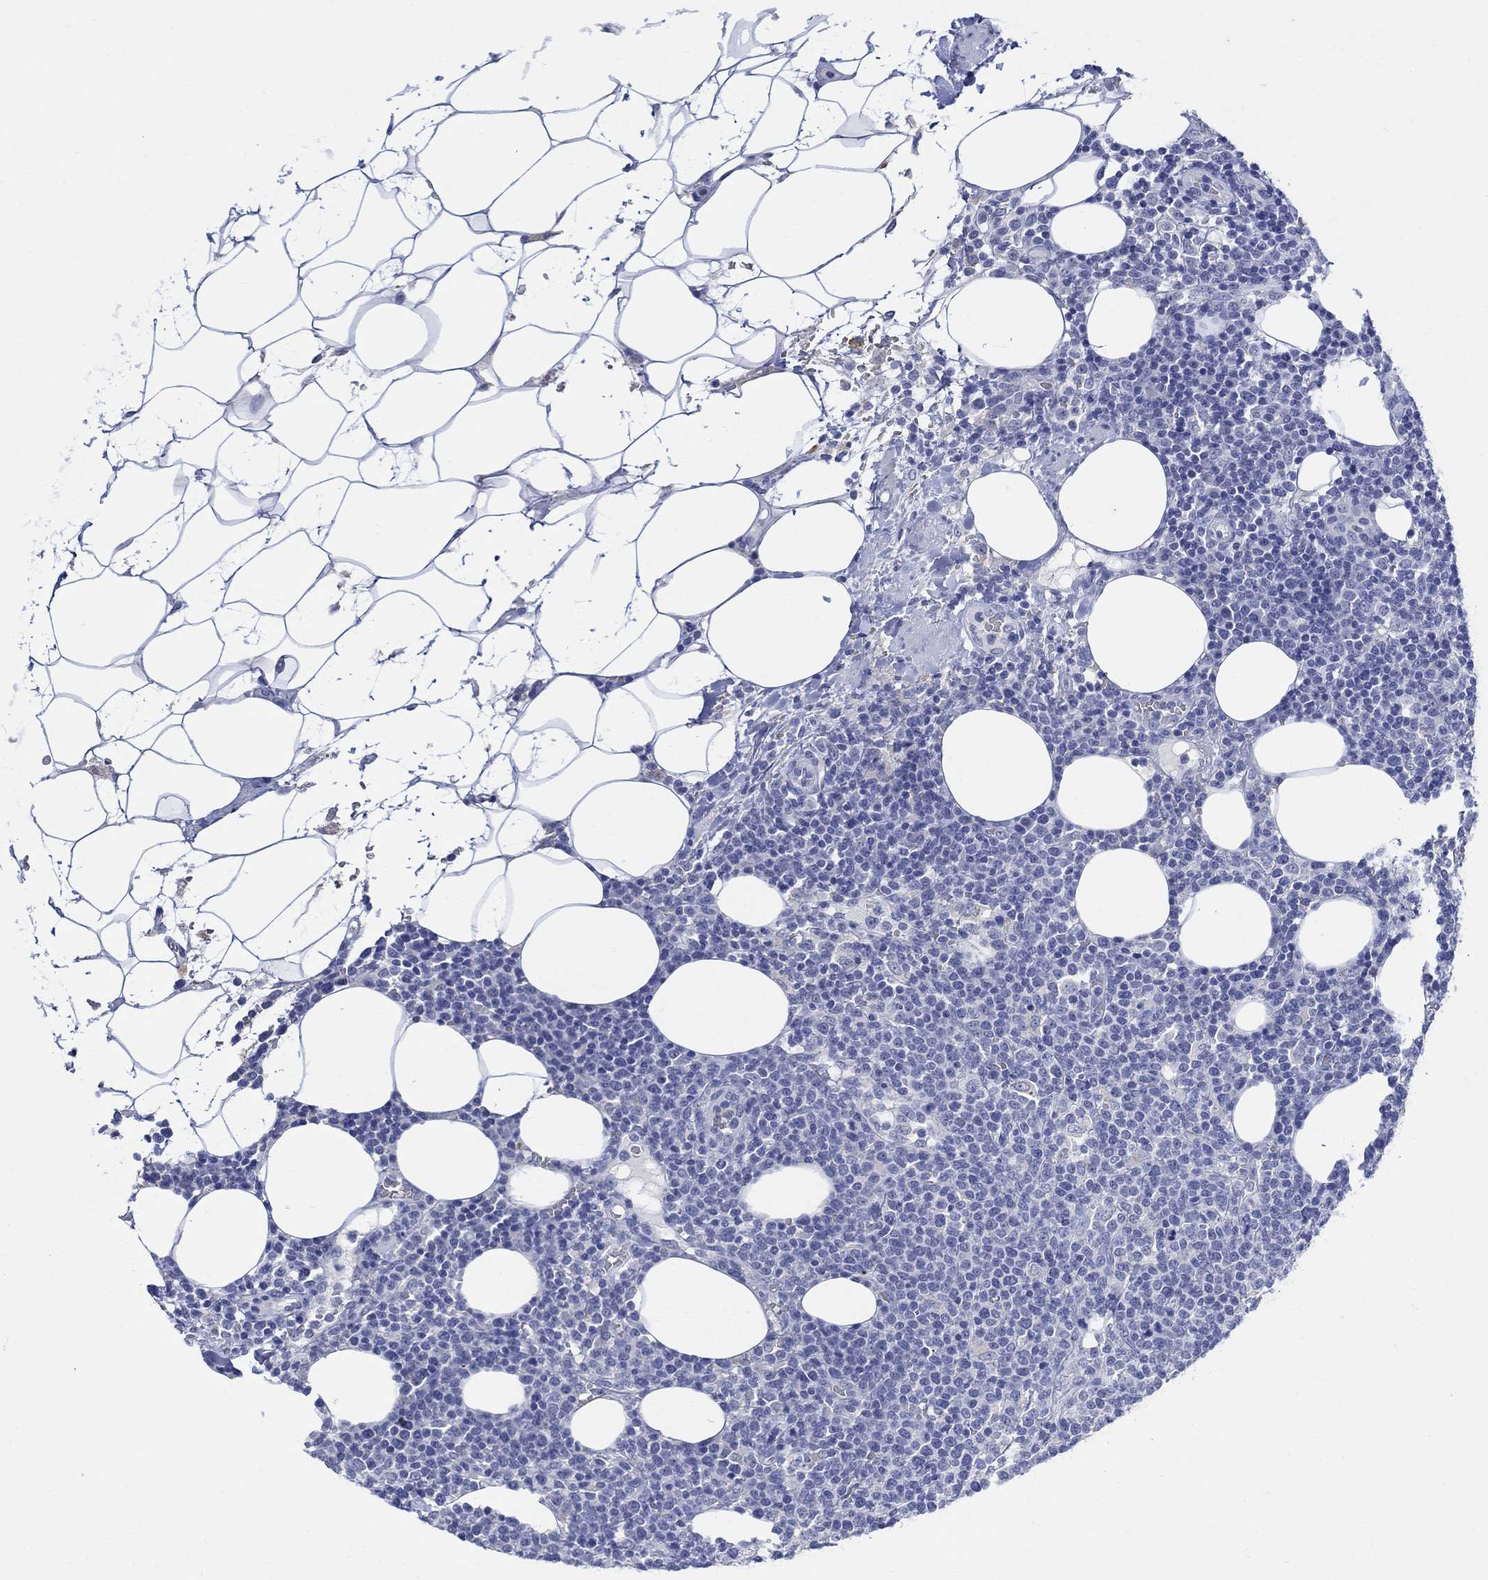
{"staining": {"intensity": "negative", "quantity": "none", "location": "none"}, "tissue": "lymphoma", "cell_type": "Tumor cells", "image_type": "cancer", "snomed": [{"axis": "morphology", "description": "Malignant lymphoma, non-Hodgkin's type, High grade"}, {"axis": "topography", "description": "Lymph node"}], "caption": "Tumor cells show no significant protein staining in high-grade malignant lymphoma, non-Hodgkin's type. (Brightfield microscopy of DAB (3,3'-diaminobenzidine) IHC at high magnification).", "gene": "FBP2", "patient": {"sex": "male", "age": 61}}